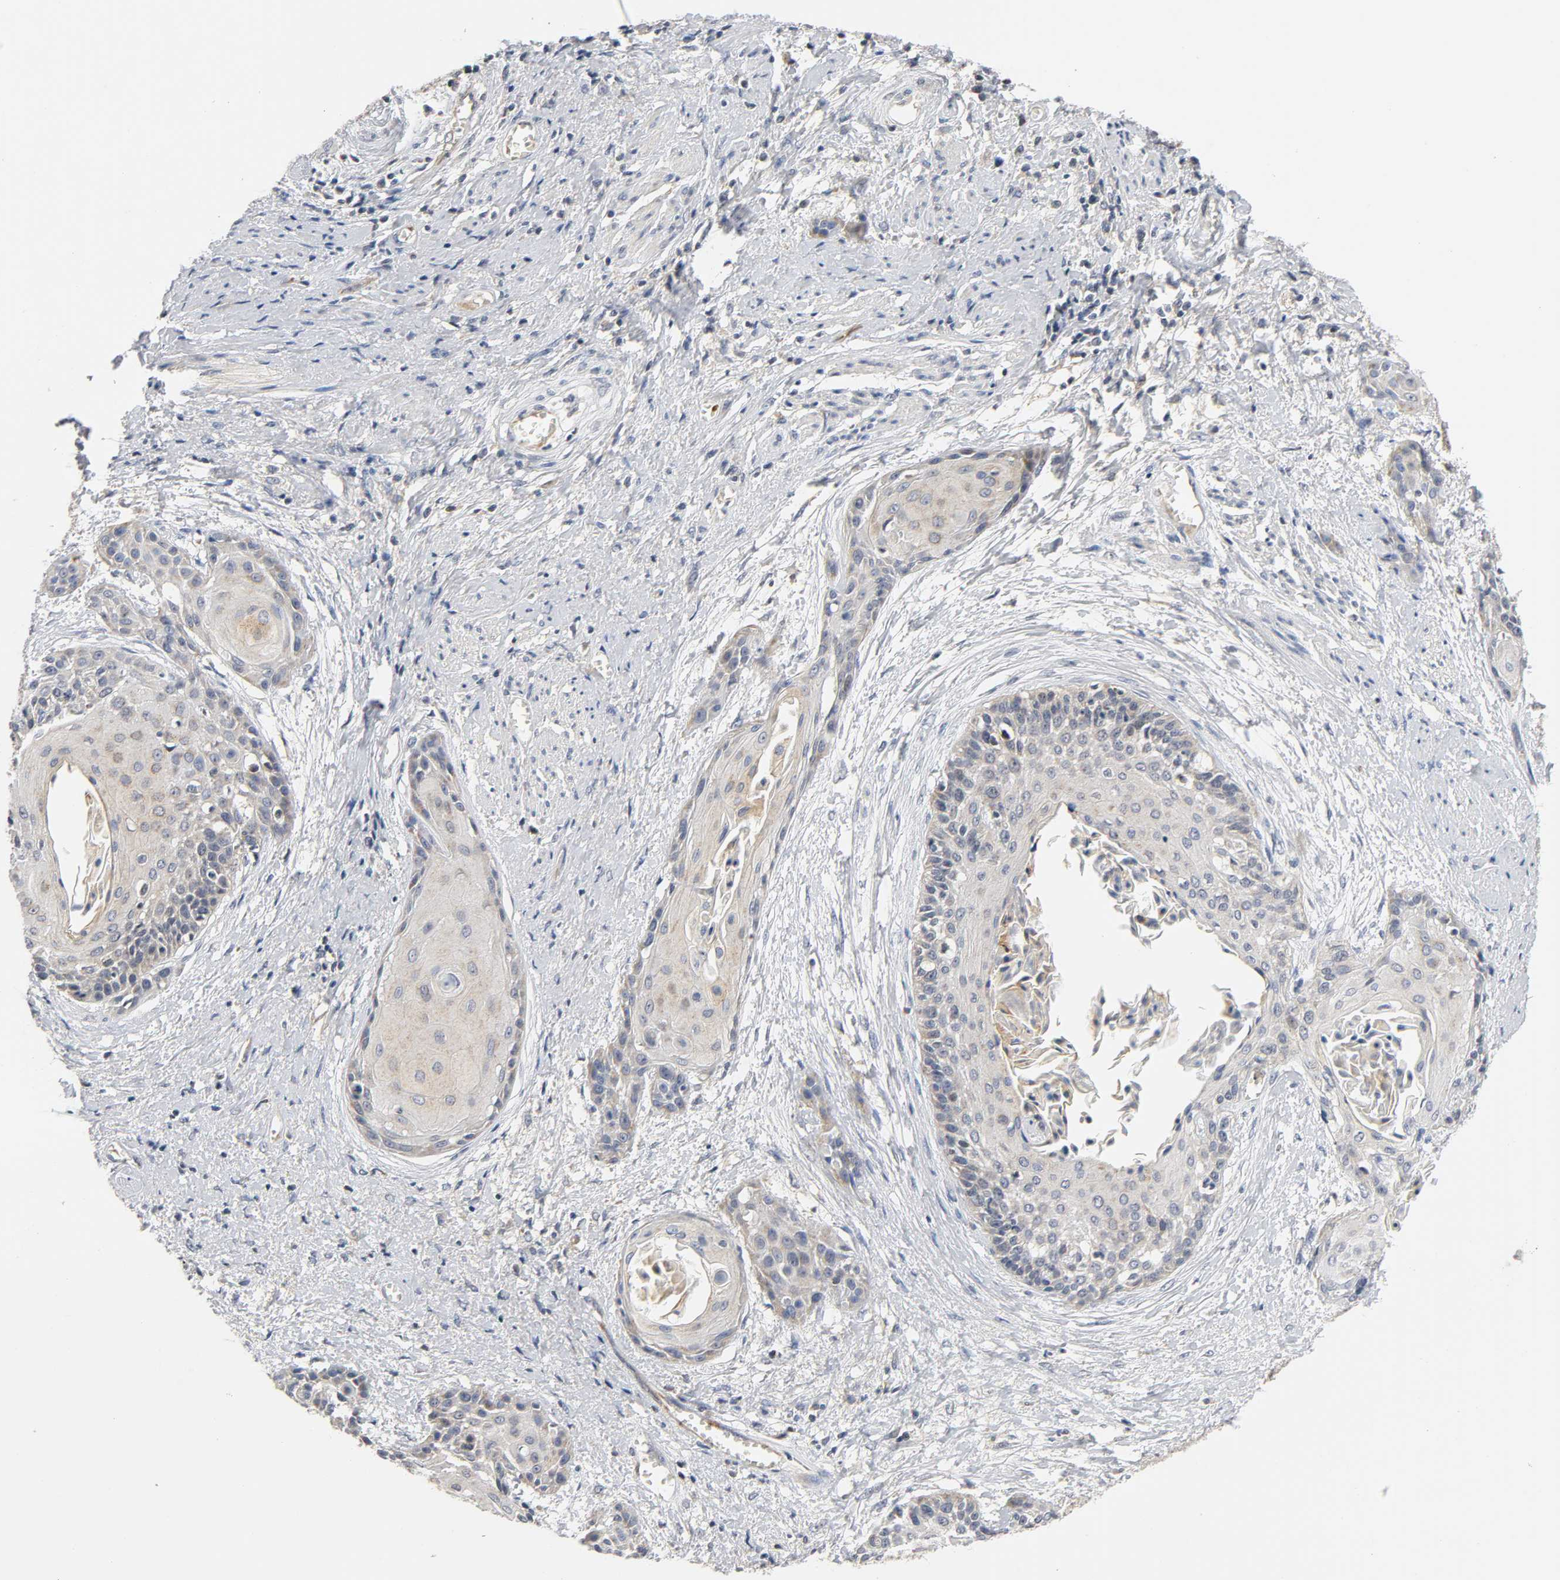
{"staining": {"intensity": "weak", "quantity": "<25%", "location": "cytoplasmic/membranous"}, "tissue": "cervical cancer", "cell_type": "Tumor cells", "image_type": "cancer", "snomed": [{"axis": "morphology", "description": "Squamous cell carcinoma, NOS"}, {"axis": "topography", "description": "Cervix"}], "caption": "High power microscopy histopathology image of an immunohistochemistry (IHC) photomicrograph of cervical squamous cell carcinoma, revealing no significant expression in tumor cells.", "gene": "NRP1", "patient": {"sex": "female", "age": 57}}